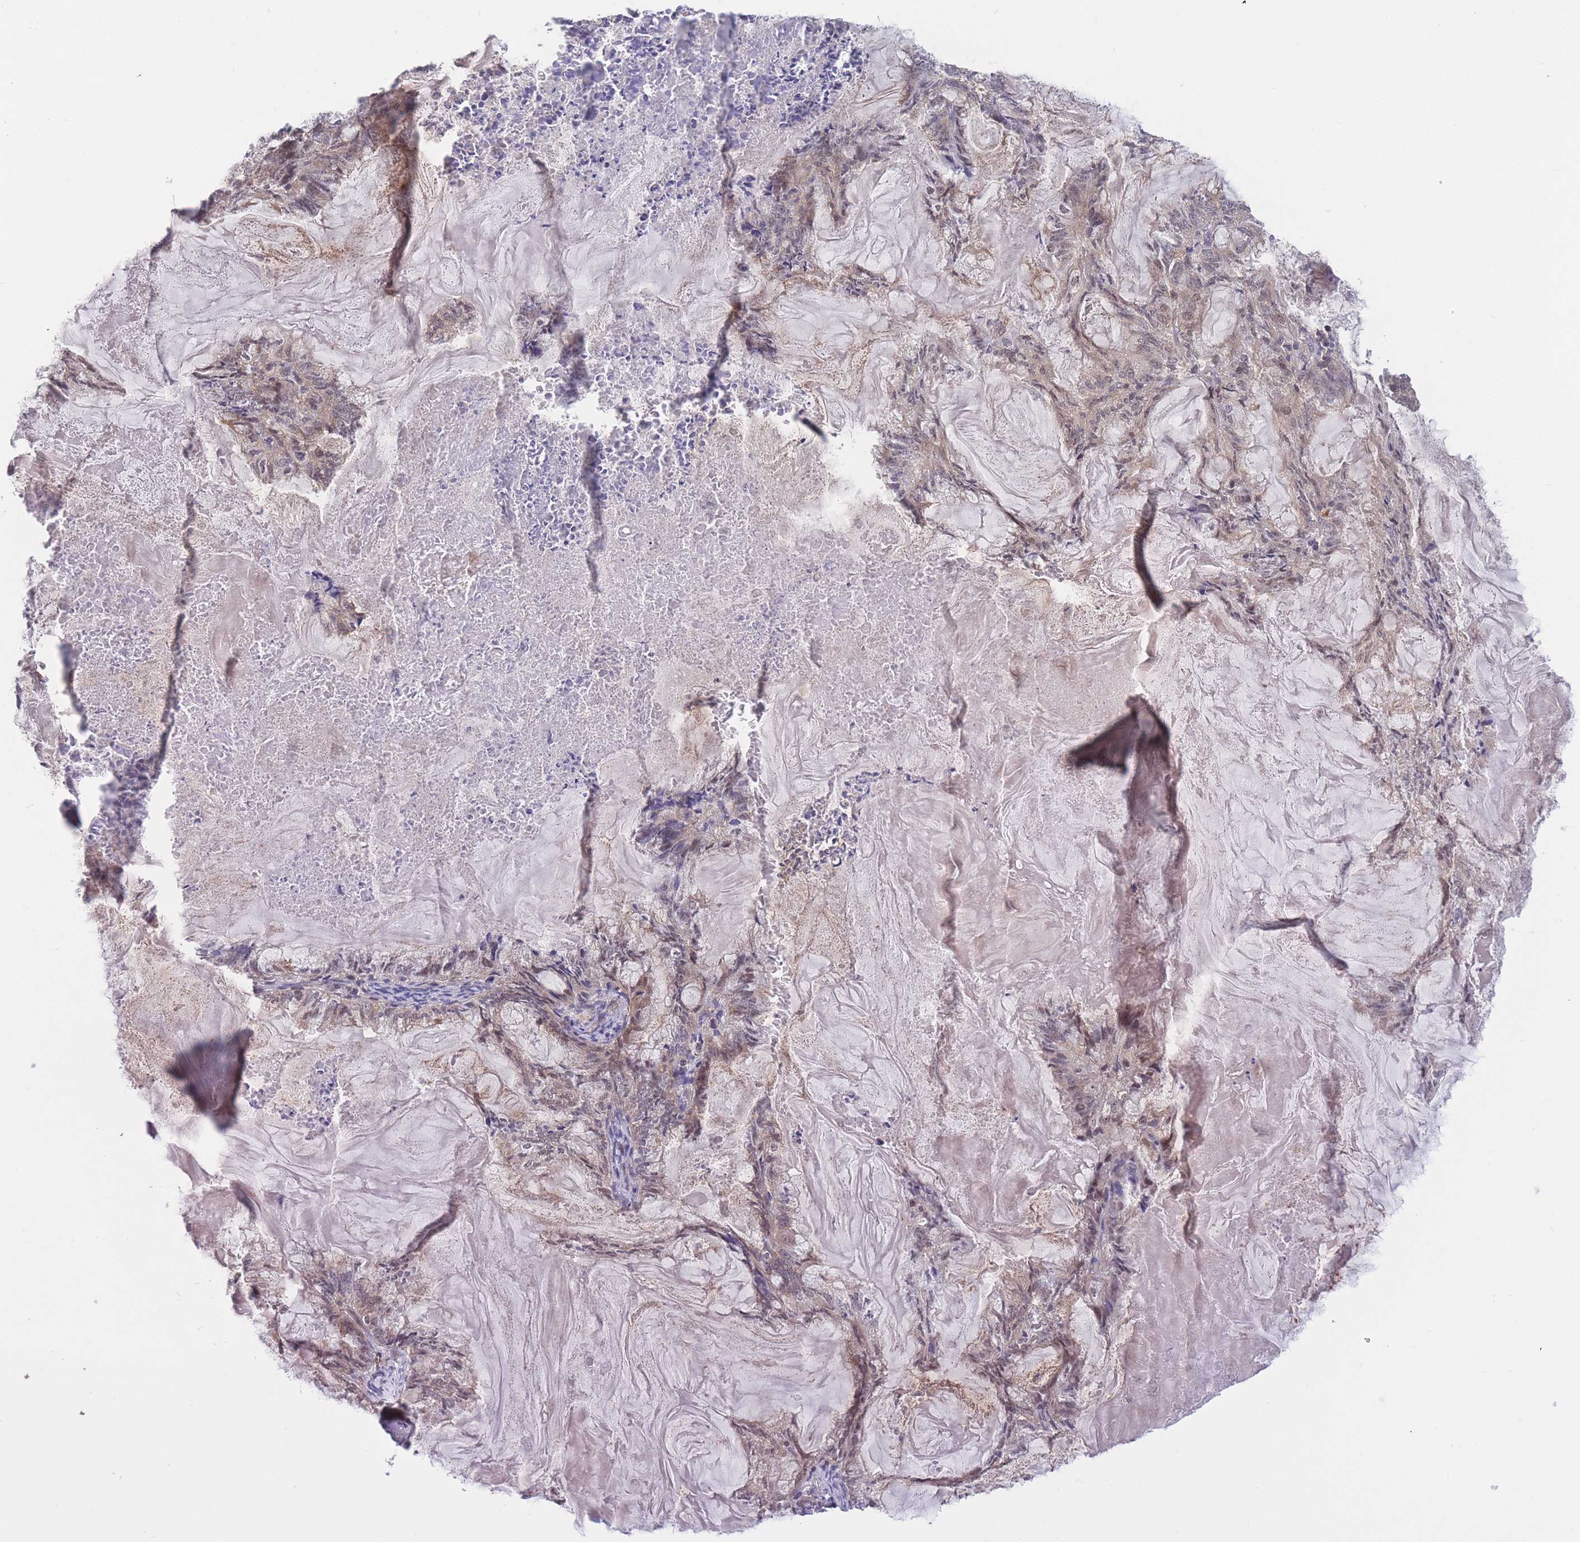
{"staining": {"intensity": "weak", "quantity": "<25%", "location": "cytoplasmic/membranous"}, "tissue": "endometrial cancer", "cell_type": "Tumor cells", "image_type": "cancer", "snomed": [{"axis": "morphology", "description": "Adenocarcinoma, NOS"}, {"axis": "topography", "description": "Endometrium"}], "caption": "The histopathology image demonstrates no staining of tumor cells in endometrial adenocarcinoma.", "gene": "UBE2N", "patient": {"sex": "female", "age": 86}}